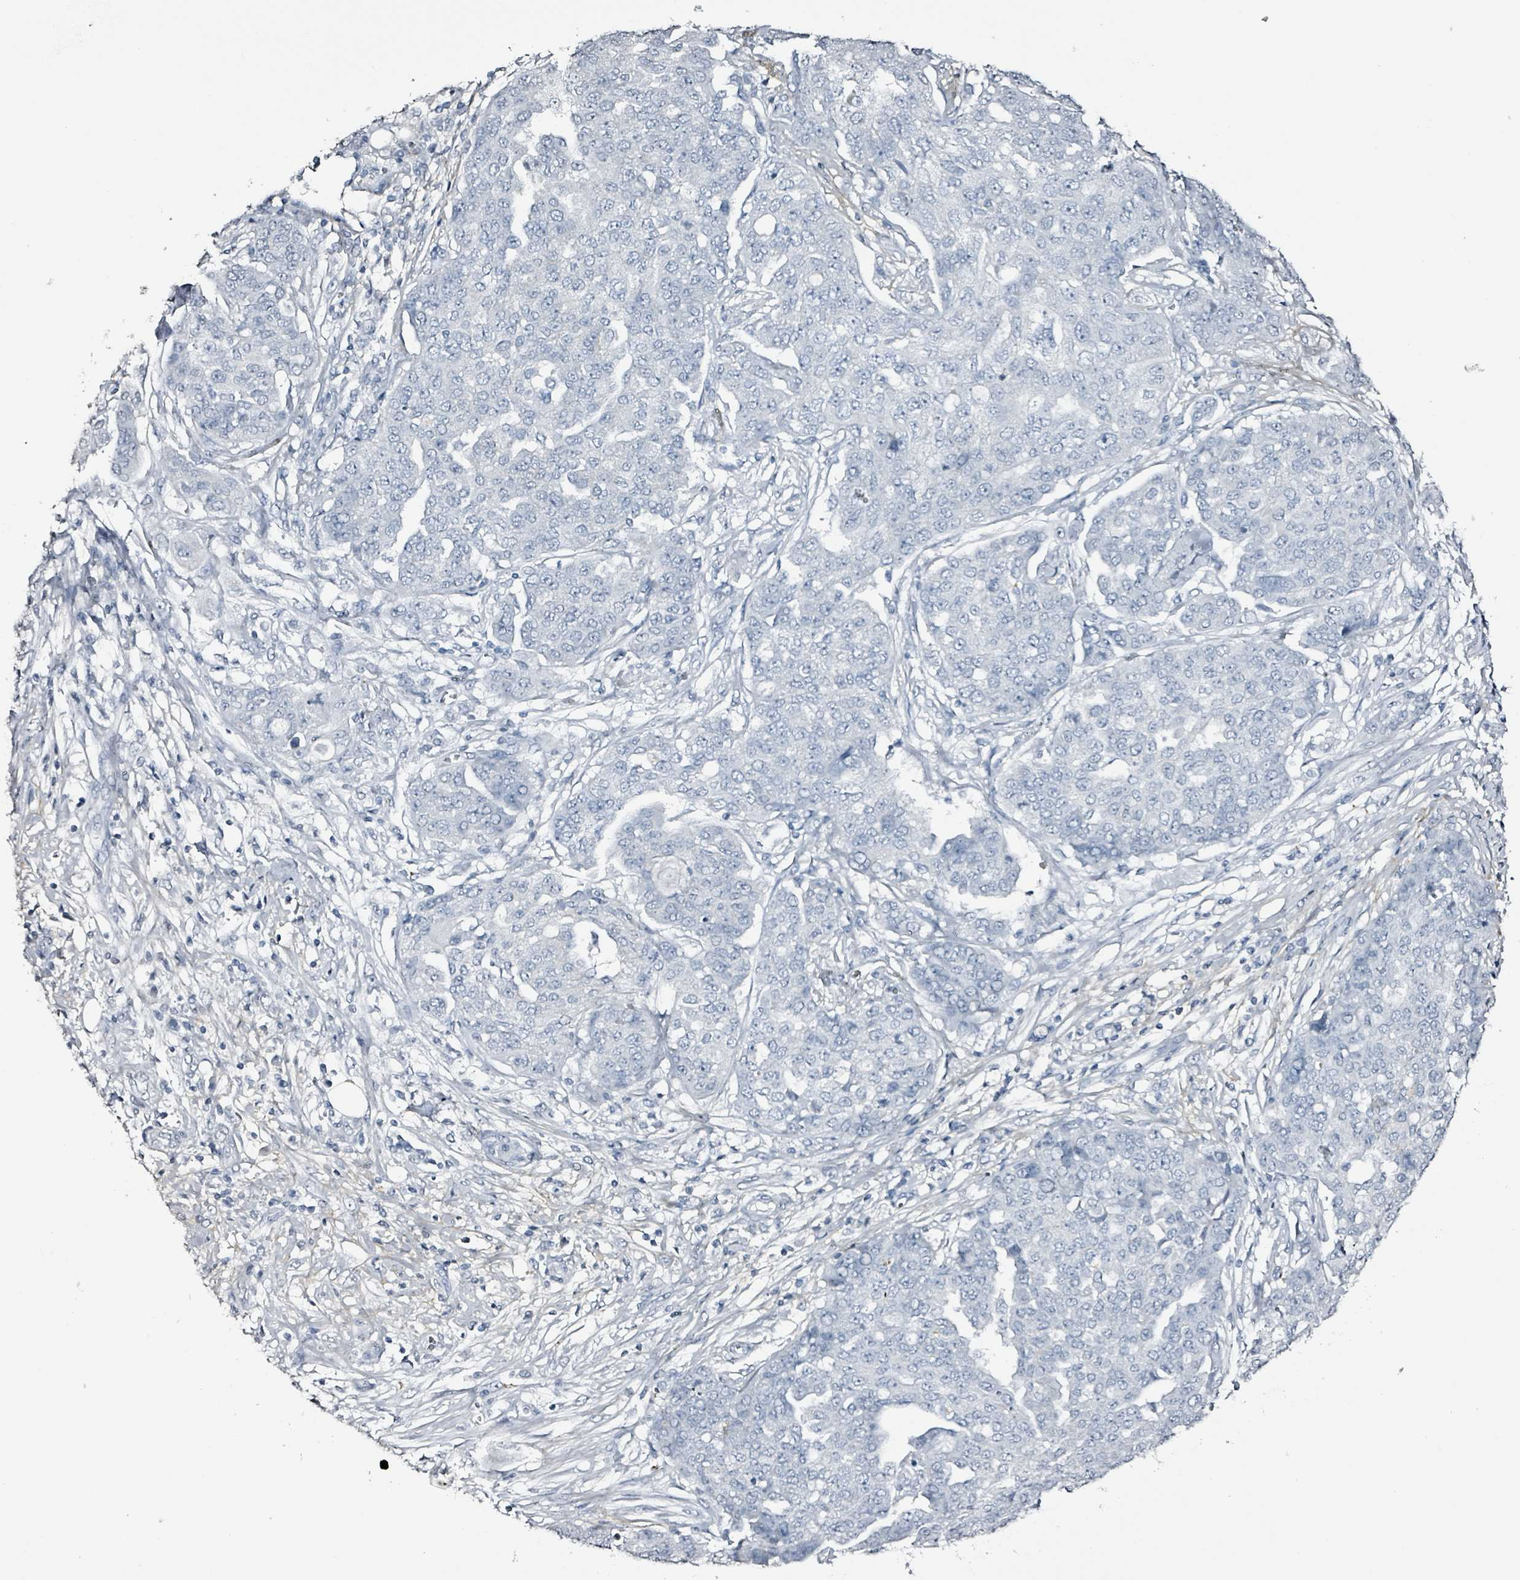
{"staining": {"intensity": "negative", "quantity": "none", "location": "none"}, "tissue": "ovarian cancer", "cell_type": "Tumor cells", "image_type": "cancer", "snomed": [{"axis": "morphology", "description": "Cystadenocarcinoma, serous, NOS"}, {"axis": "topography", "description": "Soft tissue"}, {"axis": "topography", "description": "Ovary"}], "caption": "The histopathology image exhibits no significant expression in tumor cells of ovarian cancer.", "gene": "CA9", "patient": {"sex": "female", "age": 57}}